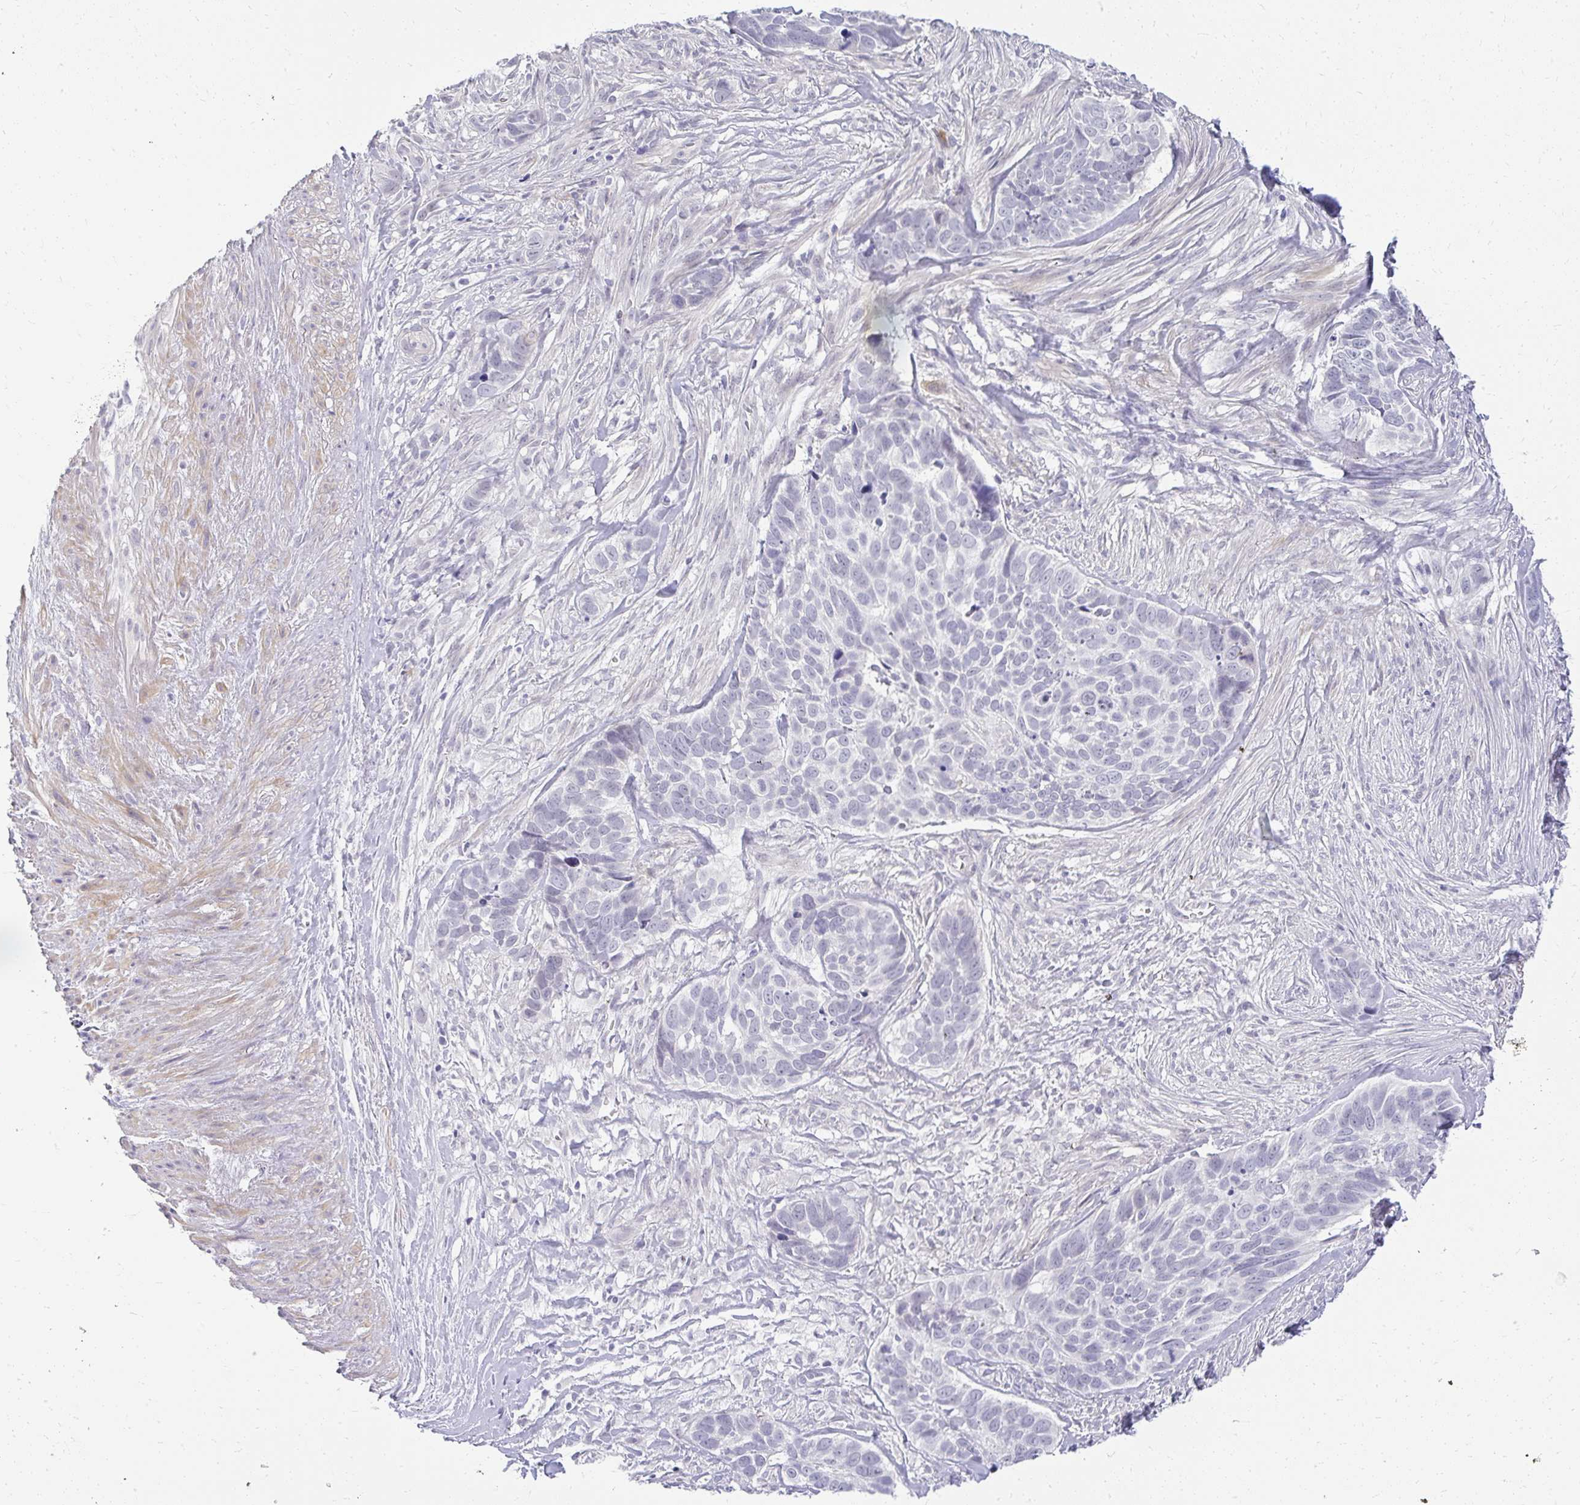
{"staining": {"intensity": "negative", "quantity": "none", "location": "none"}, "tissue": "skin cancer", "cell_type": "Tumor cells", "image_type": "cancer", "snomed": [{"axis": "morphology", "description": "Basal cell carcinoma"}, {"axis": "topography", "description": "Skin"}], "caption": "High magnification brightfield microscopy of skin basal cell carcinoma stained with DAB (3,3'-diaminobenzidine) (brown) and counterstained with hematoxylin (blue): tumor cells show no significant expression. (DAB (3,3'-diaminobenzidine) IHC, high magnification).", "gene": "TEX33", "patient": {"sex": "female", "age": 82}}